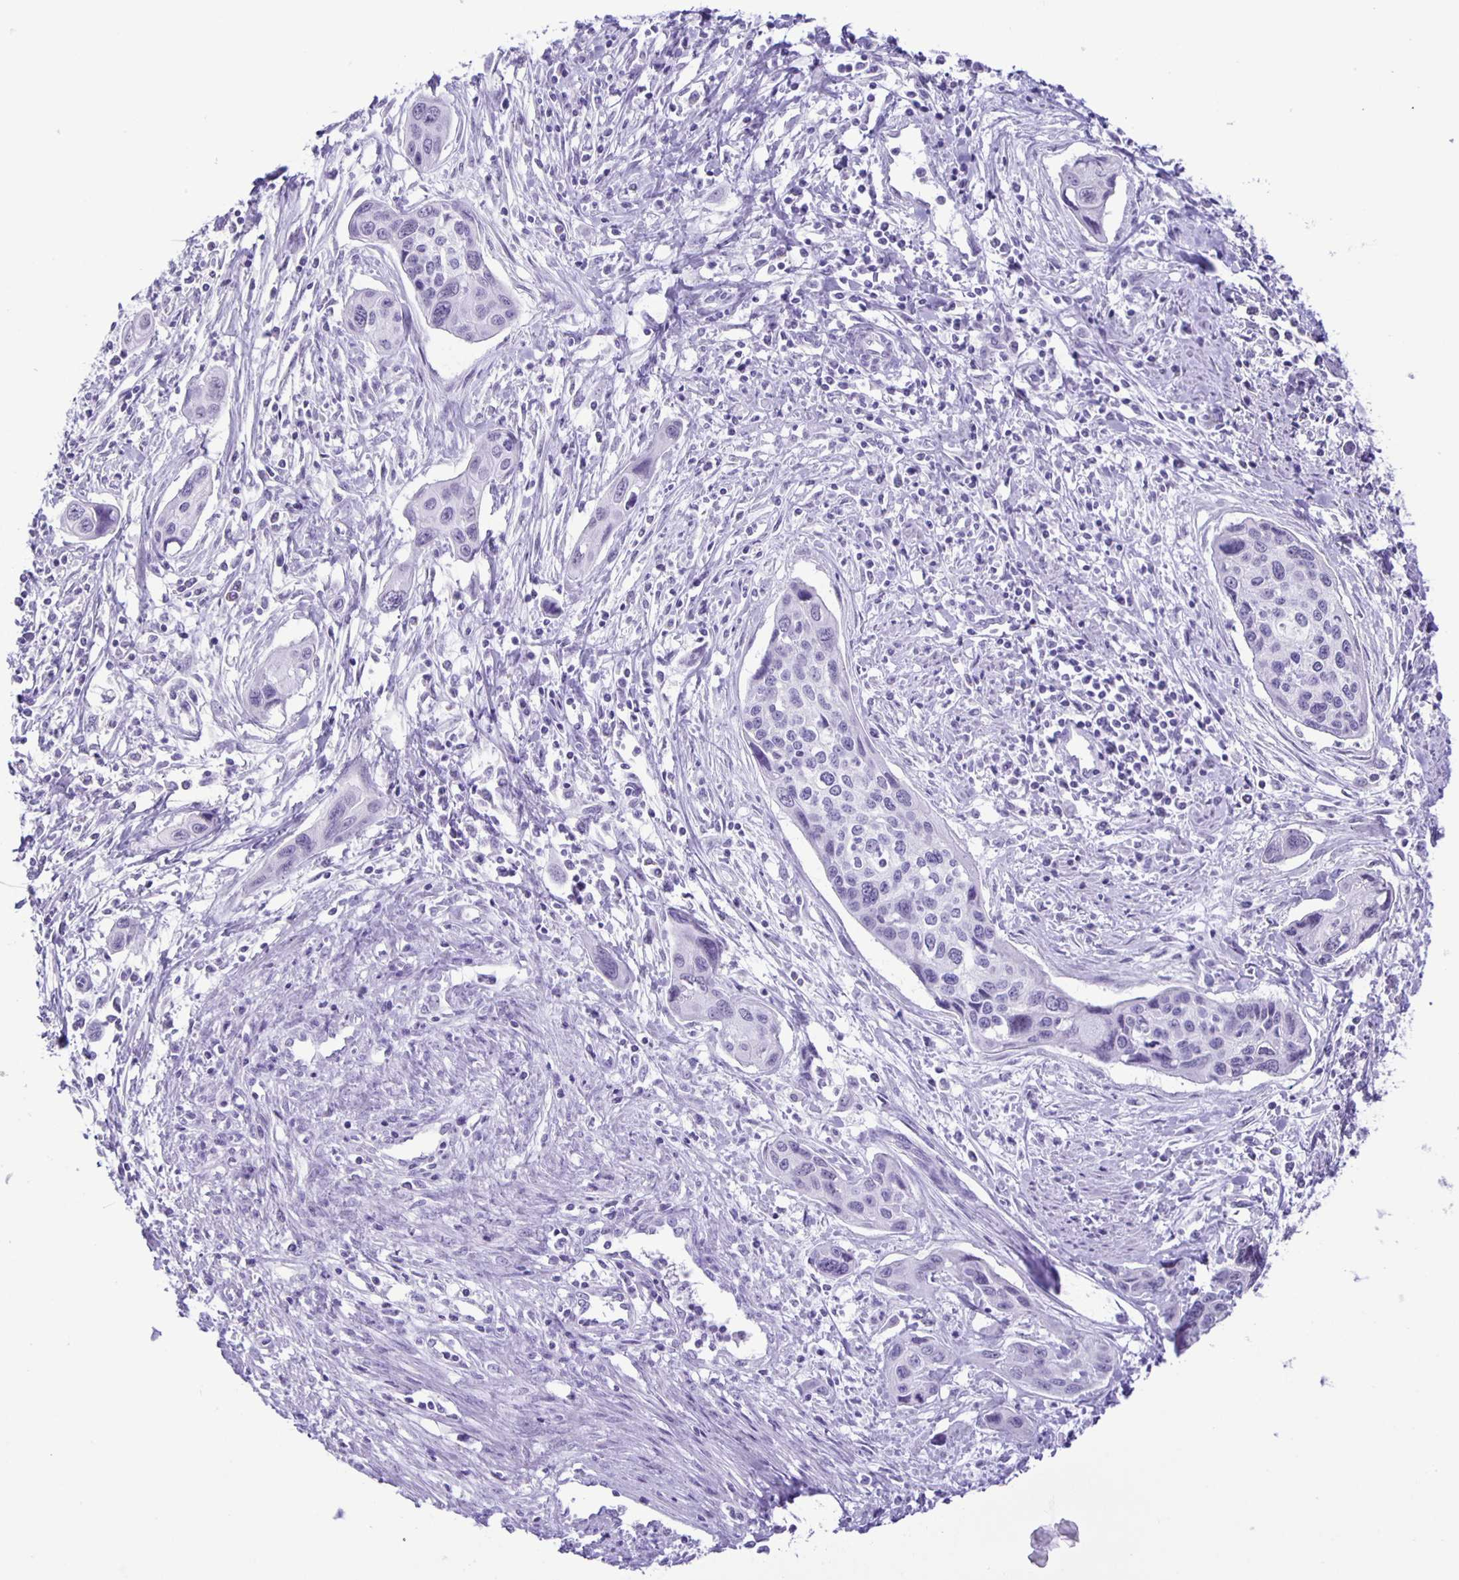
{"staining": {"intensity": "negative", "quantity": "none", "location": "none"}, "tissue": "cervical cancer", "cell_type": "Tumor cells", "image_type": "cancer", "snomed": [{"axis": "morphology", "description": "Squamous cell carcinoma, NOS"}, {"axis": "topography", "description": "Cervix"}], "caption": "Immunohistochemistry (IHC) histopathology image of neoplastic tissue: cervical squamous cell carcinoma stained with DAB (3,3'-diaminobenzidine) exhibits no significant protein positivity in tumor cells.", "gene": "EZHIP", "patient": {"sex": "female", "age": 31}}